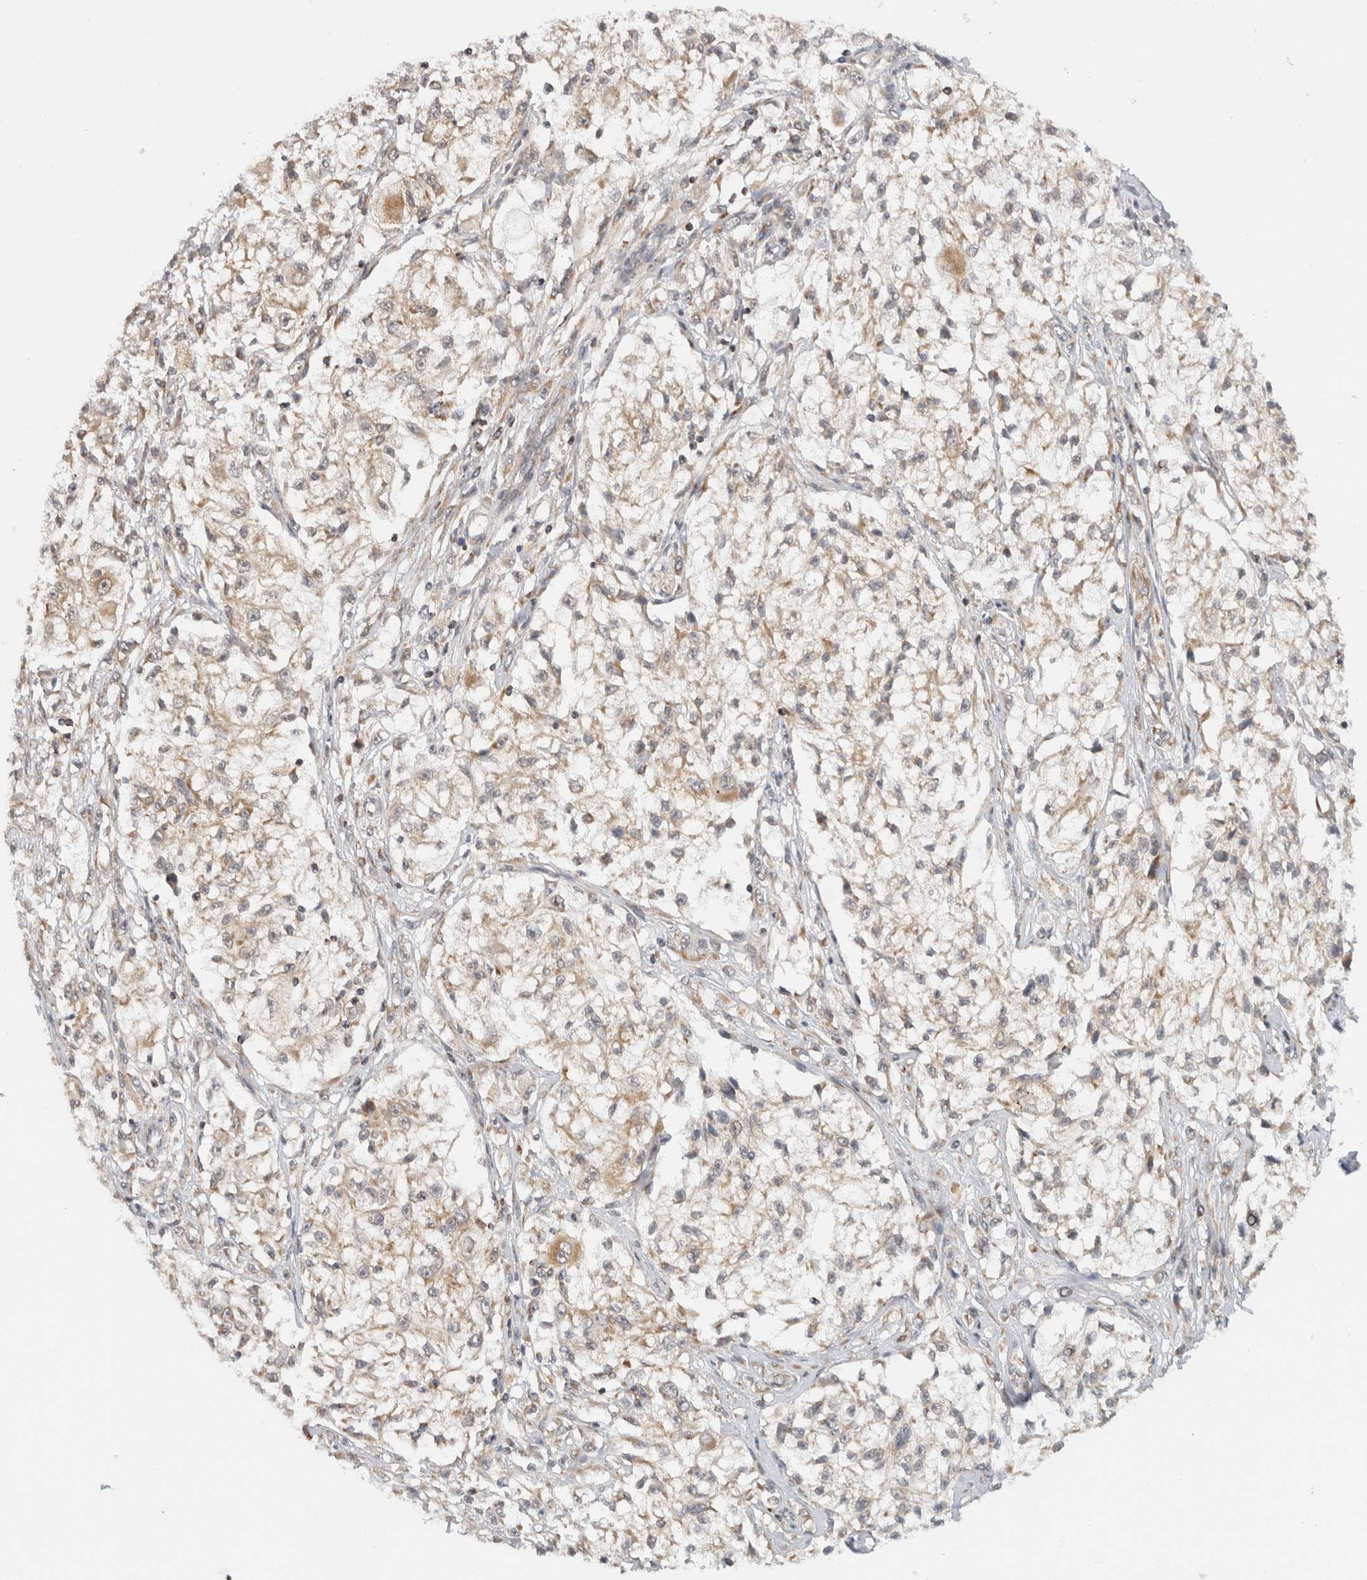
{"staining": {"intensity": "weak", "quantity": "25%-75%", "location": "cytoplasmic/membranous"}, "tissue": "melanoma", "cell_type": "Tumor cells", "image_type": "cancer", "snomed": [{"axis": "morphology", "description": "Malignant melanoma, NOS"}, {"axis": "topography", "description": "Skin of head"}], "caption": "Immunohistochemical staining of human melanoma displays weak cytoplasmic/membranous protein expression in about 25%-75% of tumor cells.", "gene": "CMC2", "patient": {"sex": "male", "age": 83}}